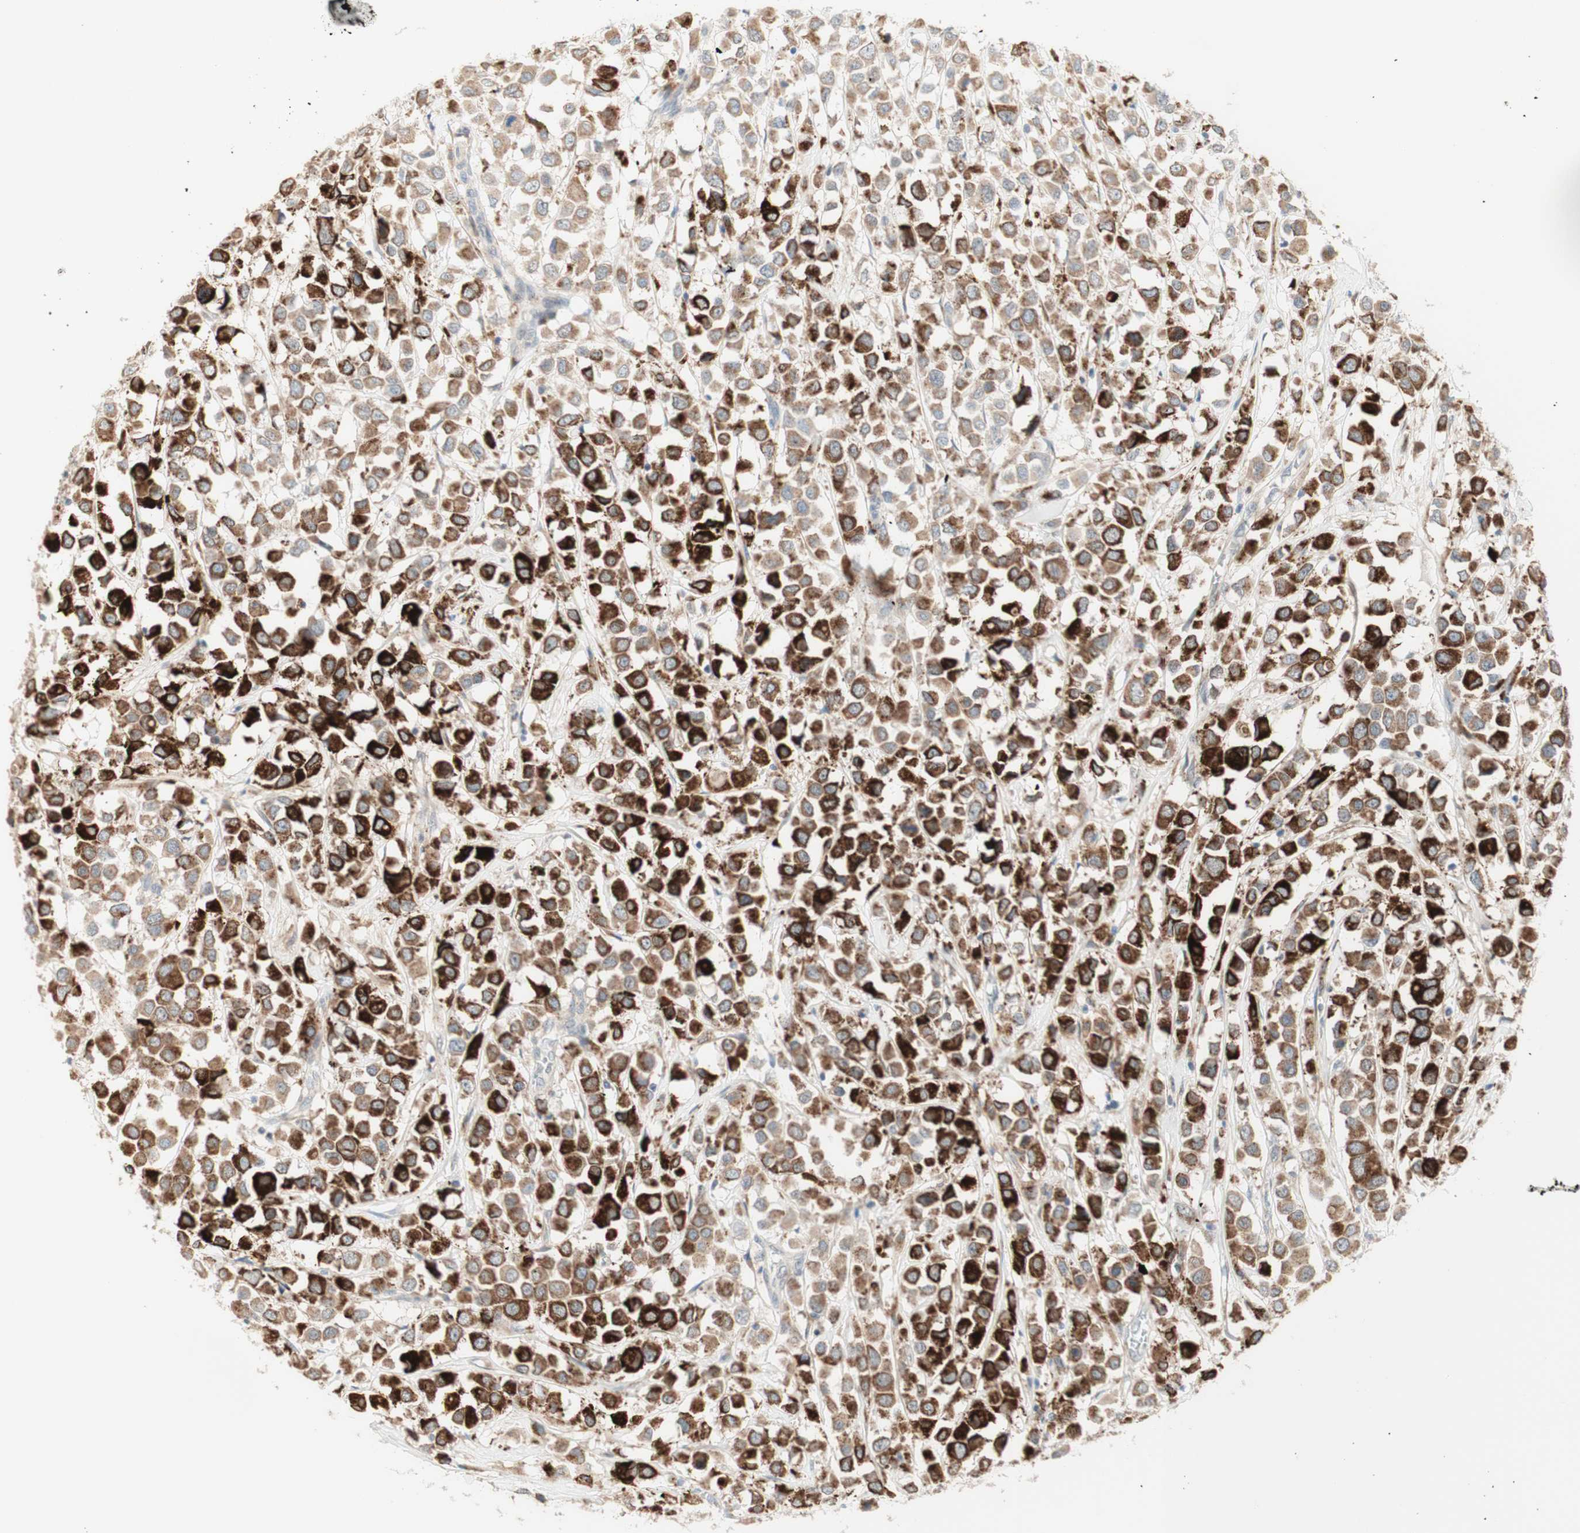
{"staining": {"intensity": "strong", "quantity": ">75%", "location": "cytoplasmic/membranous"}, "tissue": "breast cancer", "cell_type": "Tumor cells", "image_type": "cancer", "snomed": [{"axis": "morphology", "description": "Duct carcinoma"}, {"axis": "topography", "description": "Breast"}], "caption": "Protein staining by immunohistochemistry (IHC) demonstrates strong cytoplasmic/membranous staining in approximately >75% of tumor cells in breast cancer. (DAB (3,3'-diaminobenzidine) = brown stain, brightfield microscopy at high magnification).", "gene": "GAPT", "patient": {"sex": "female", "age": 61}}